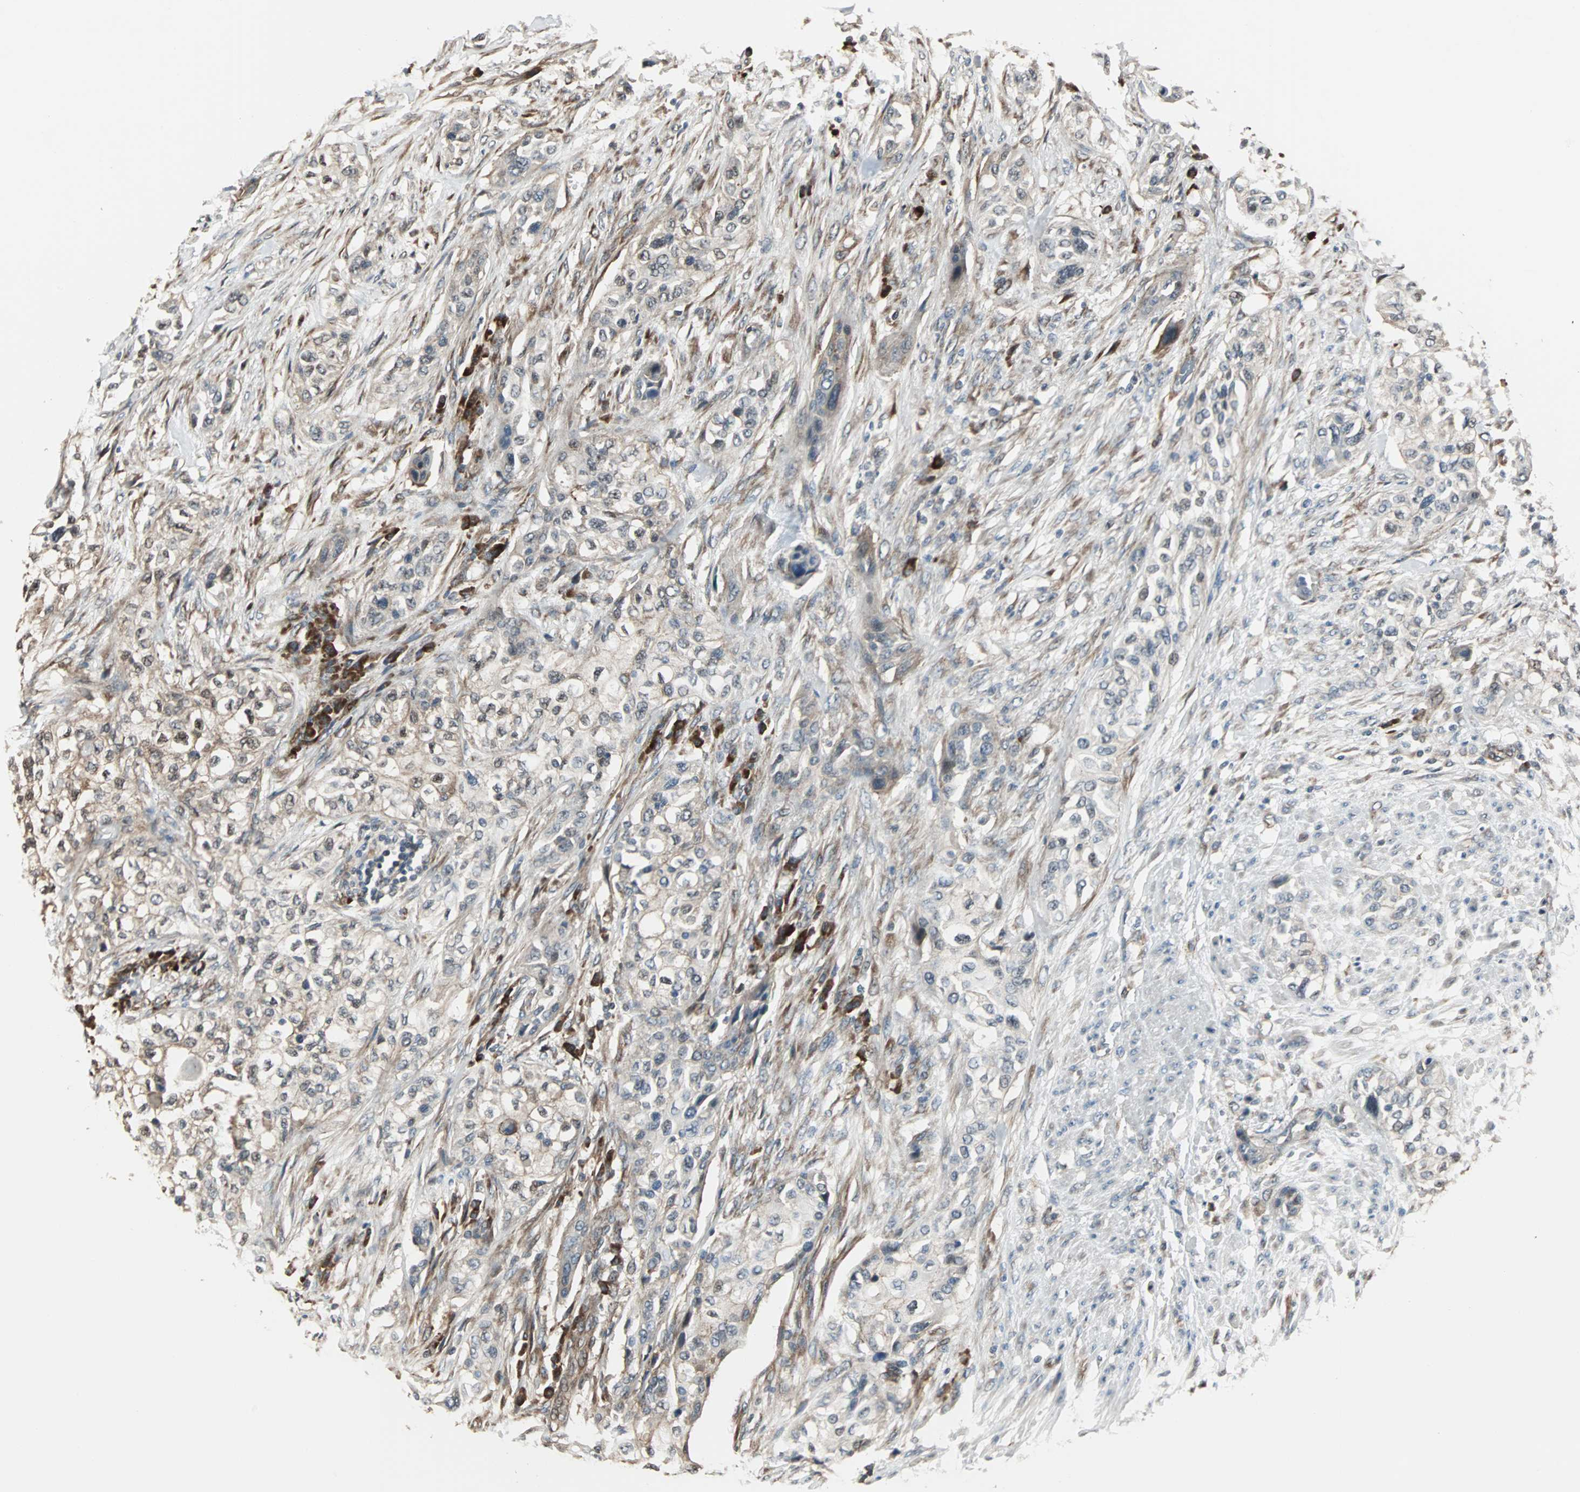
{"staining": {"intensity": "weak", "quantity": ">75%", "location": "cytoplasmic/membranous"}, "tissue": "urothelial cancer", "cell_type": "Tumor cells", "image_type": "cancer", "snomed": [{"axis": "morphology", "description": "Urothelial carcinoma, High grade"}, {"axis": "topography", "description": "Urinary bladder"}], "caption": "Human high-grade urothelial carcinoma stained with a protein marker reveals weak staining in tumor cells.", "gene": "CHP1", "patient": {"sex": "male", "age": 74}}